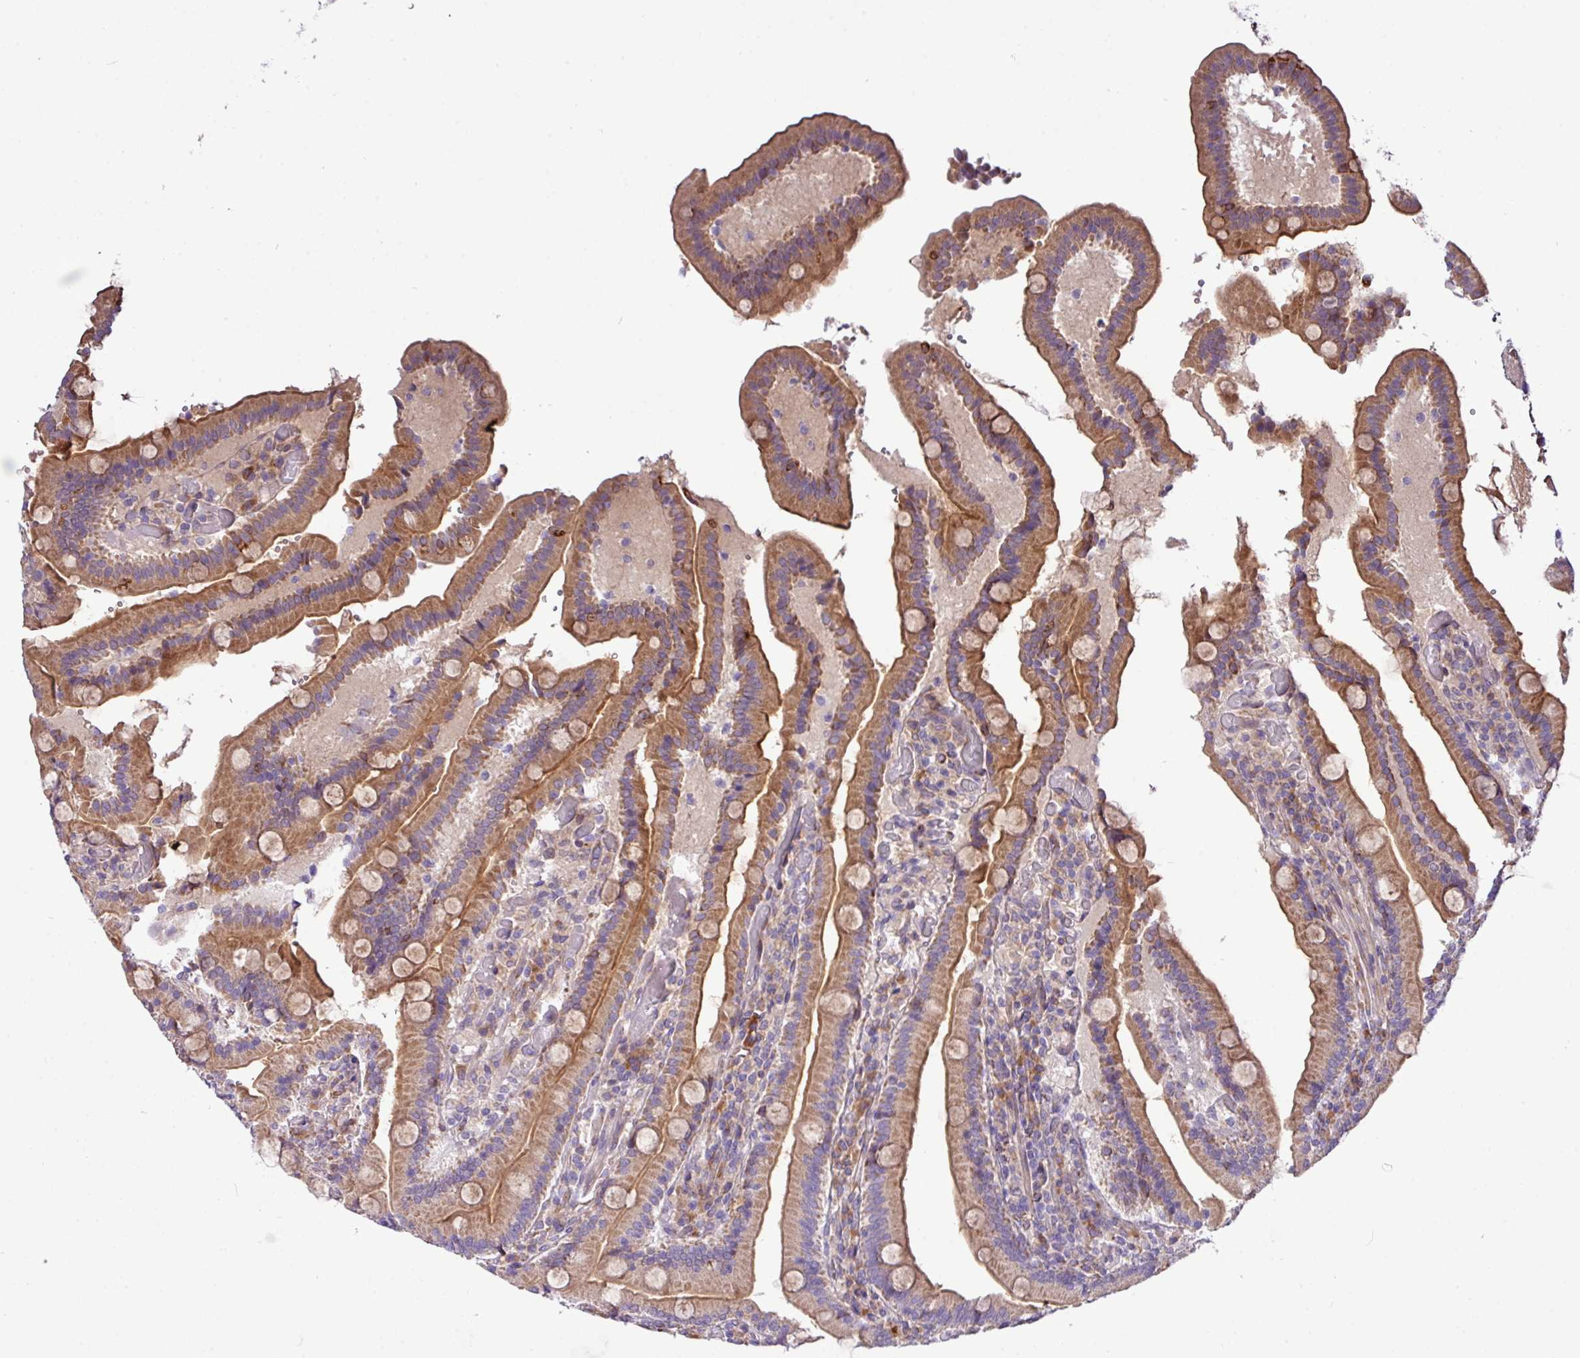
{"staining": {"intensity": "moderate", "quantity": ">75%", "location": "cytoplasmic/membranous"}, "tissue": "duodenum", "cell_type": "Glandular cells", "image_type": "normal", "snomed": [{"axis": "morphology", "description": "Normal tissue, NOS"}, {"axis": "topography", "description": "Duodenum"}], "caption": "Protein staining shows moderate cytoplasmic/membranous positivity in about >75% of glandular cells in unremarkable duodenum.", "gene": "TM2D2", "patient": {"sex": "female", "age": 62}}